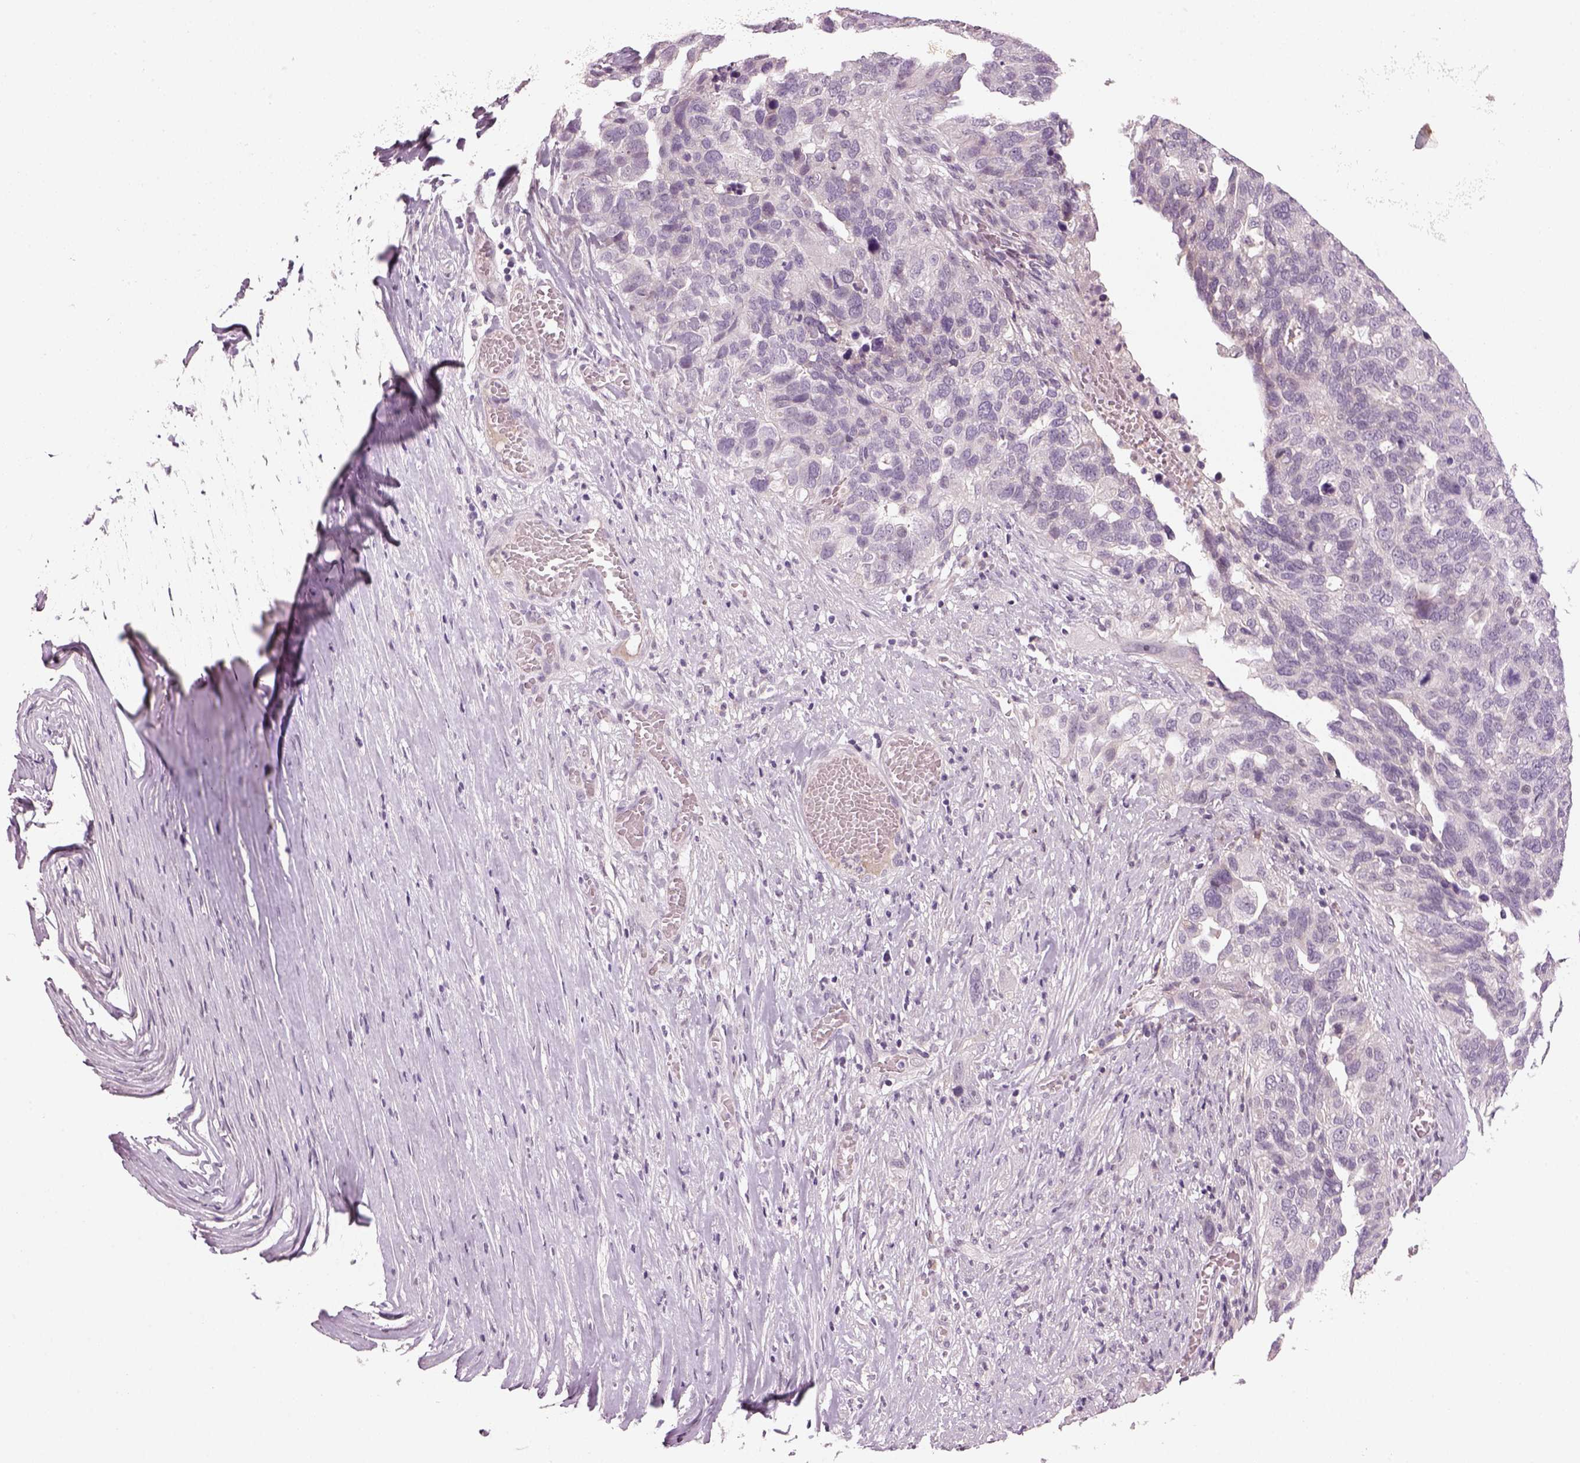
{"staining": {"intensity": "negative", "quantity": "none", "location": "none"}, "tissue": "ovarian cancer", "cell_type": "Tumor cells", "image_type": "cancer", "snomed": [{"axis": "morphology", "description": "Carcinoma, endometroid"}, {"axis": "topography", "description": "Soft tissue"}, {"axis": "topography", "description": "Ovary"}], "caption": "Tumor cells are negative for protein expression in human endometroid carcinoma (ovarian). (Brightfield microscopy of DAB immunohistochemistry at high magnification).", "gene": "PENK", "patient": {"sex": "female", "age": 52}}